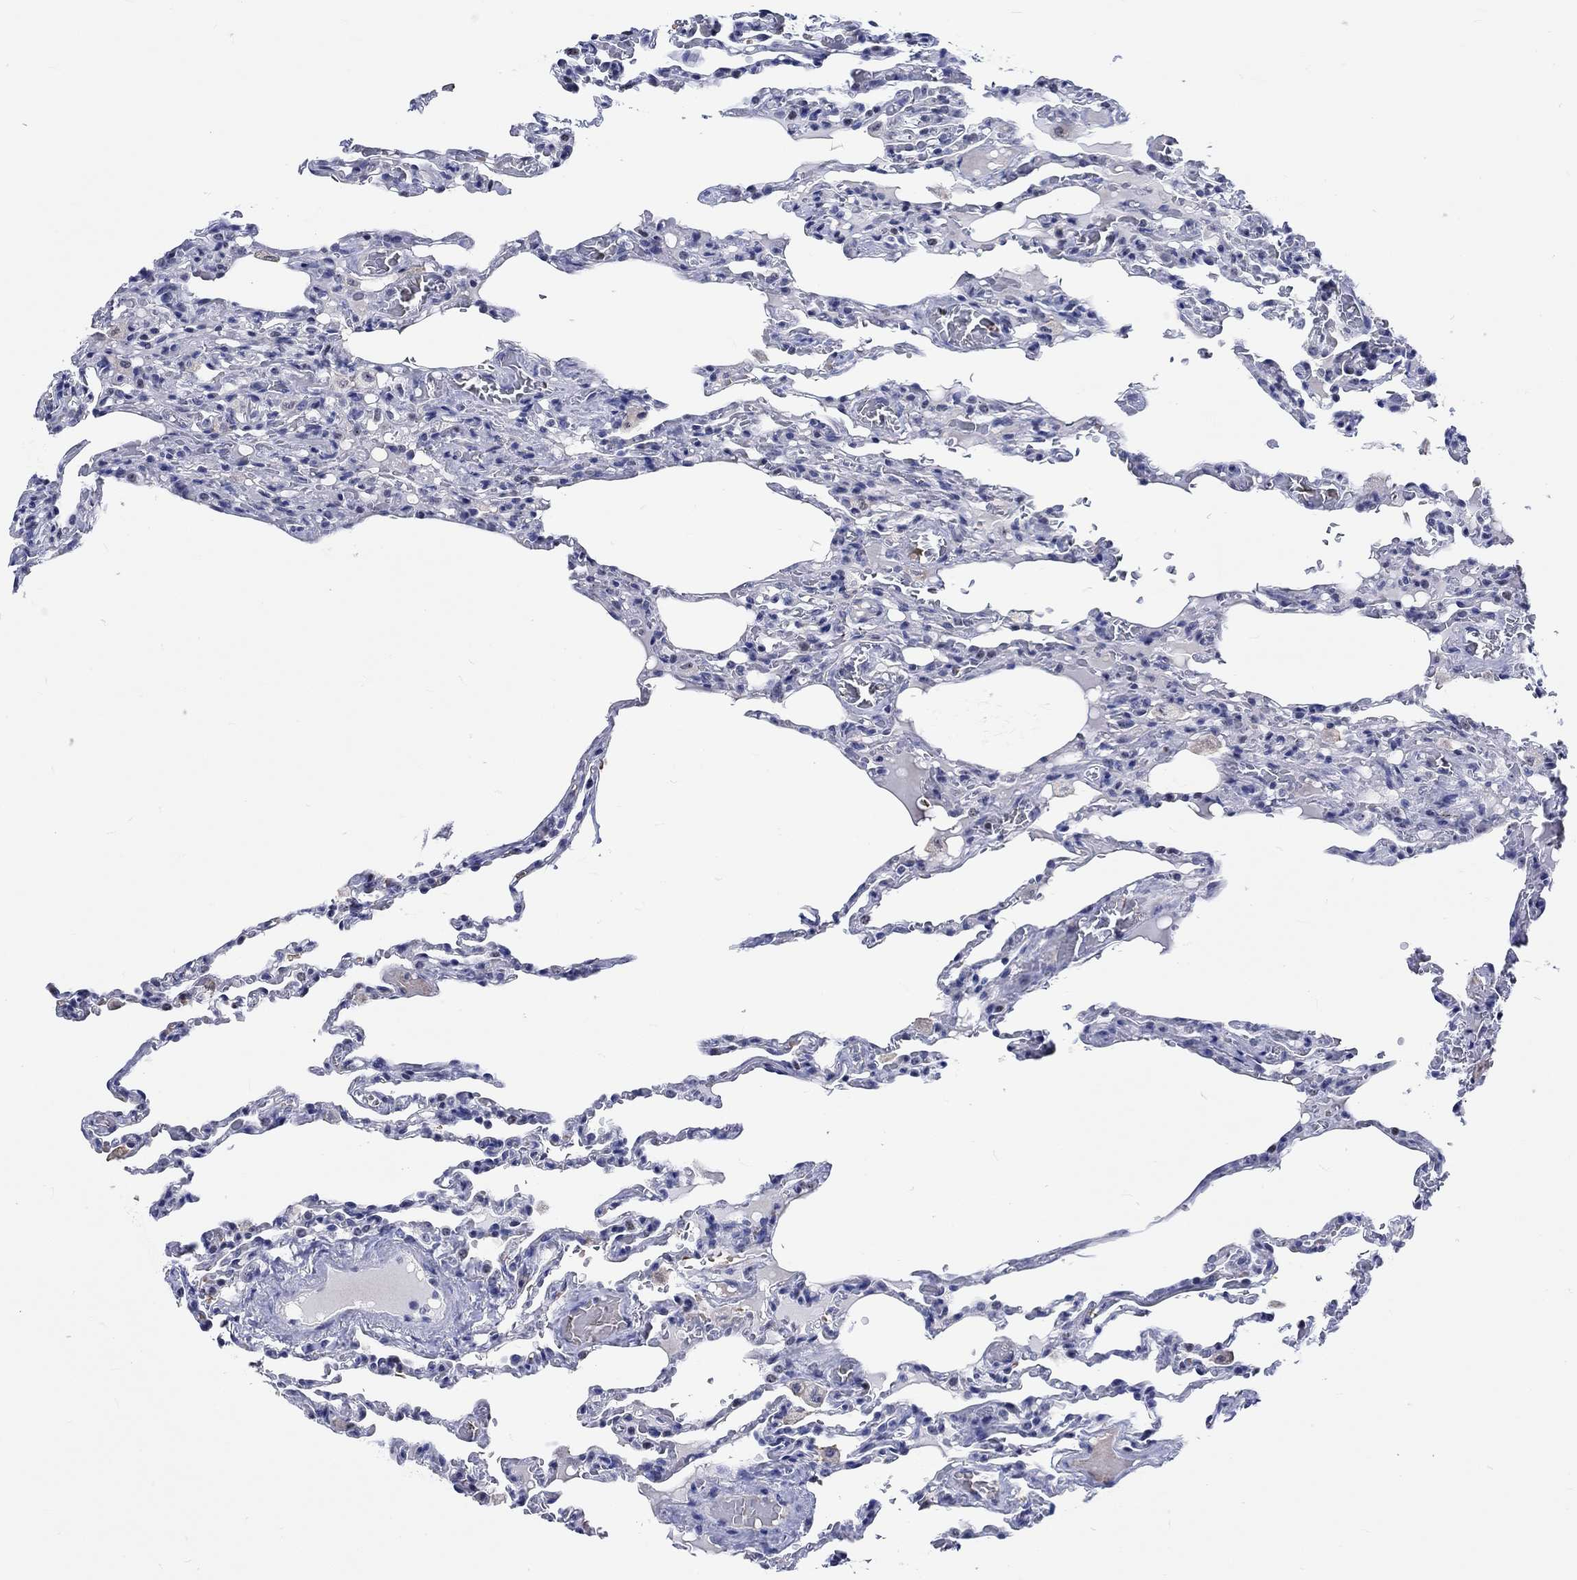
{"staining": {"intensity": "negative", "quantity": "none", "location": "none"}, "tissue": "lung", "cell_type": "Alveolar cells", "image_type": "normal", "snomed": [{"axis": "morphology", "description": "Normal tissue, NOS"}, {"axis": "topography", "description": "Lung"}], "caption": "The micrograph shows no significant staining in alveolar cells of lung.", "gene": "ZNF446", "patient": {"sex": "female", "age": 43}}